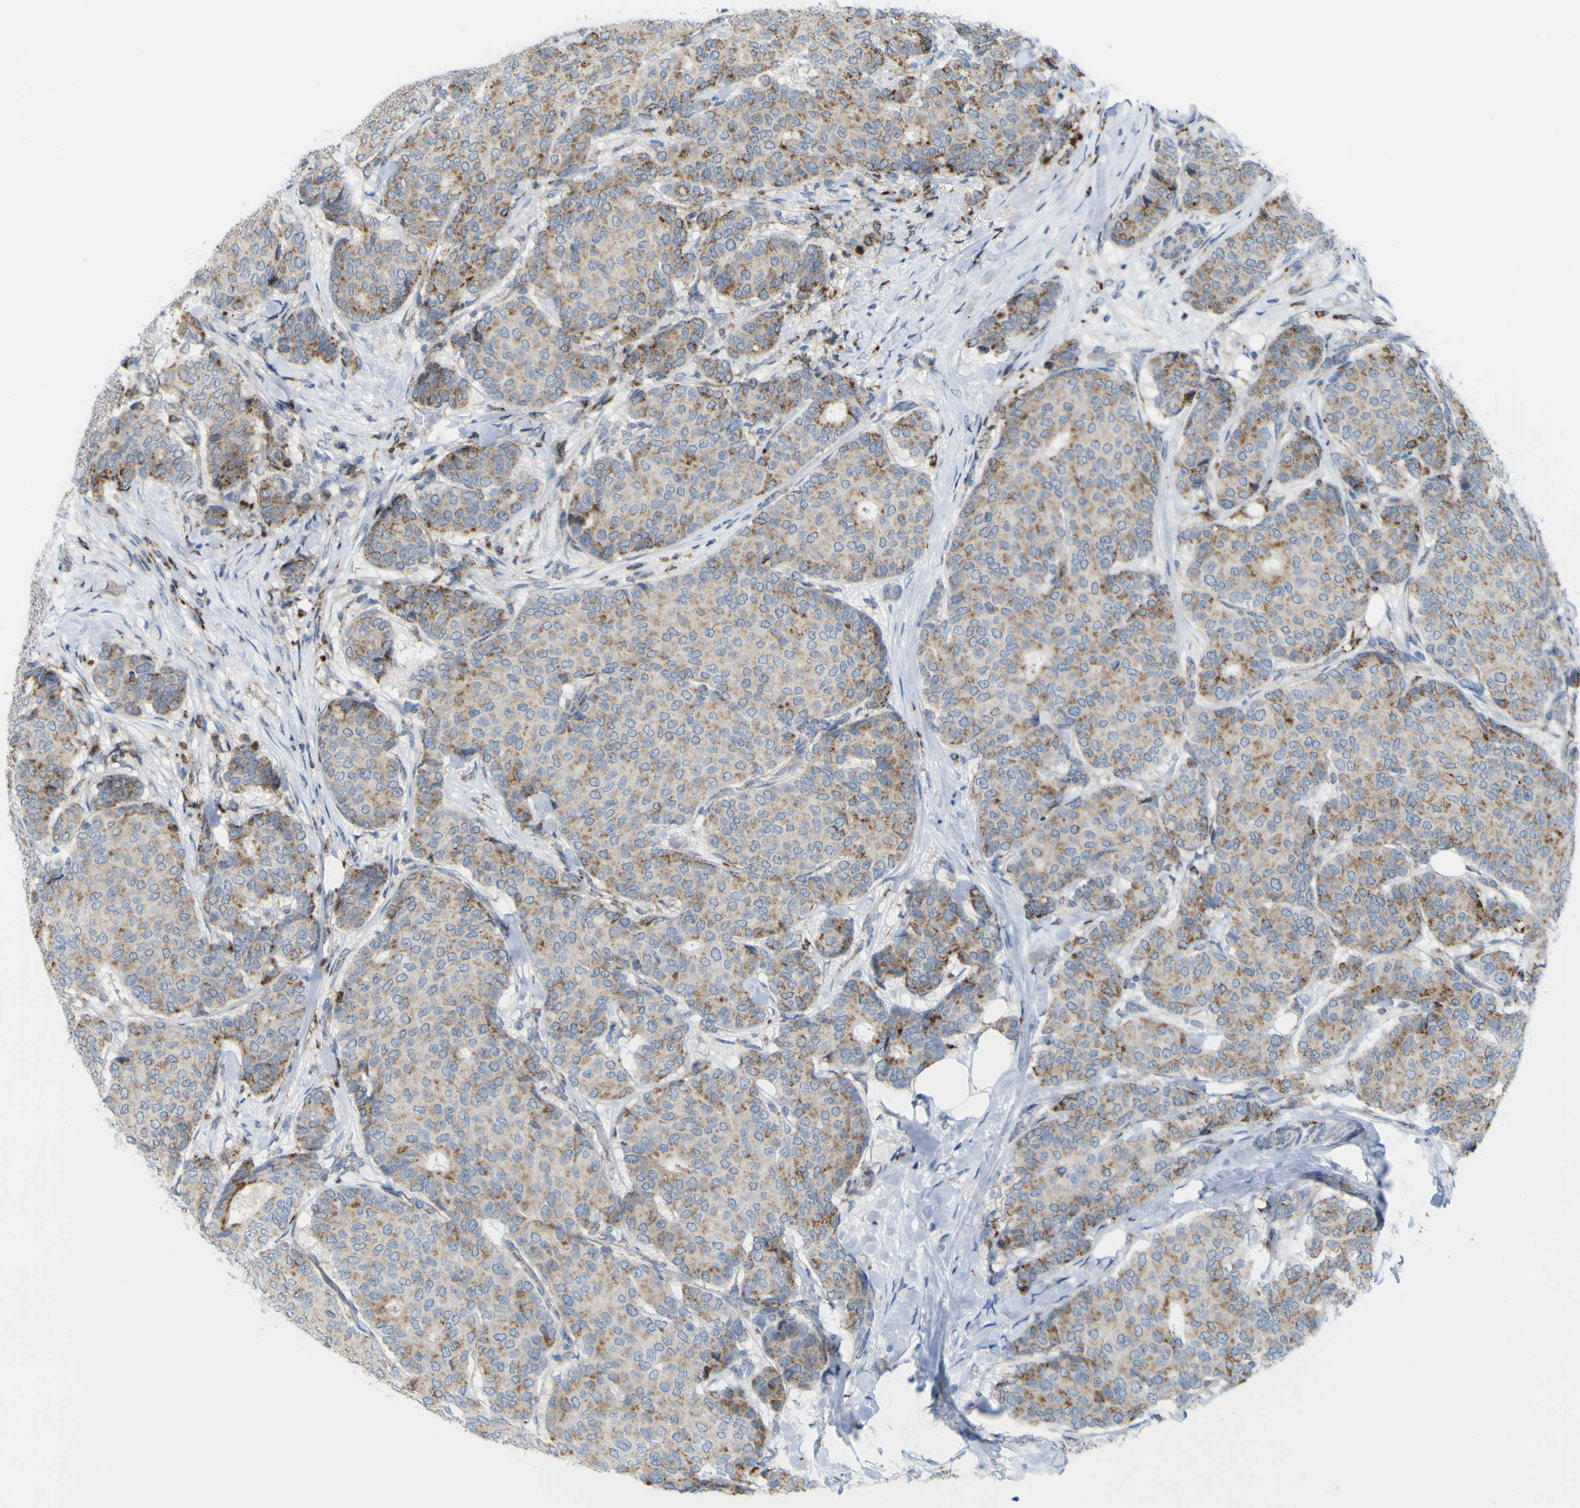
{"staining": {"intensity": "moderate", "quantity": ">75%", "location": "cytoplasmic/membranous"}, "tissue": "breast cancer", "cell_type": "Tumor cells", "image_type": "cancer", "snomed": [{"axis": "morphology", "description": "Duct carcinoma"}, {"axis": "topography", "description": "Breast"}], "caption": "Breast cancer (intraductal carcinoma) stained for a protein (brown) exhibits moderate cytoplasmic/membranous positive staining in about >75% of tumor cells.", "gene": "PLD3", "patient": {"sex": "female", "age": 75}}